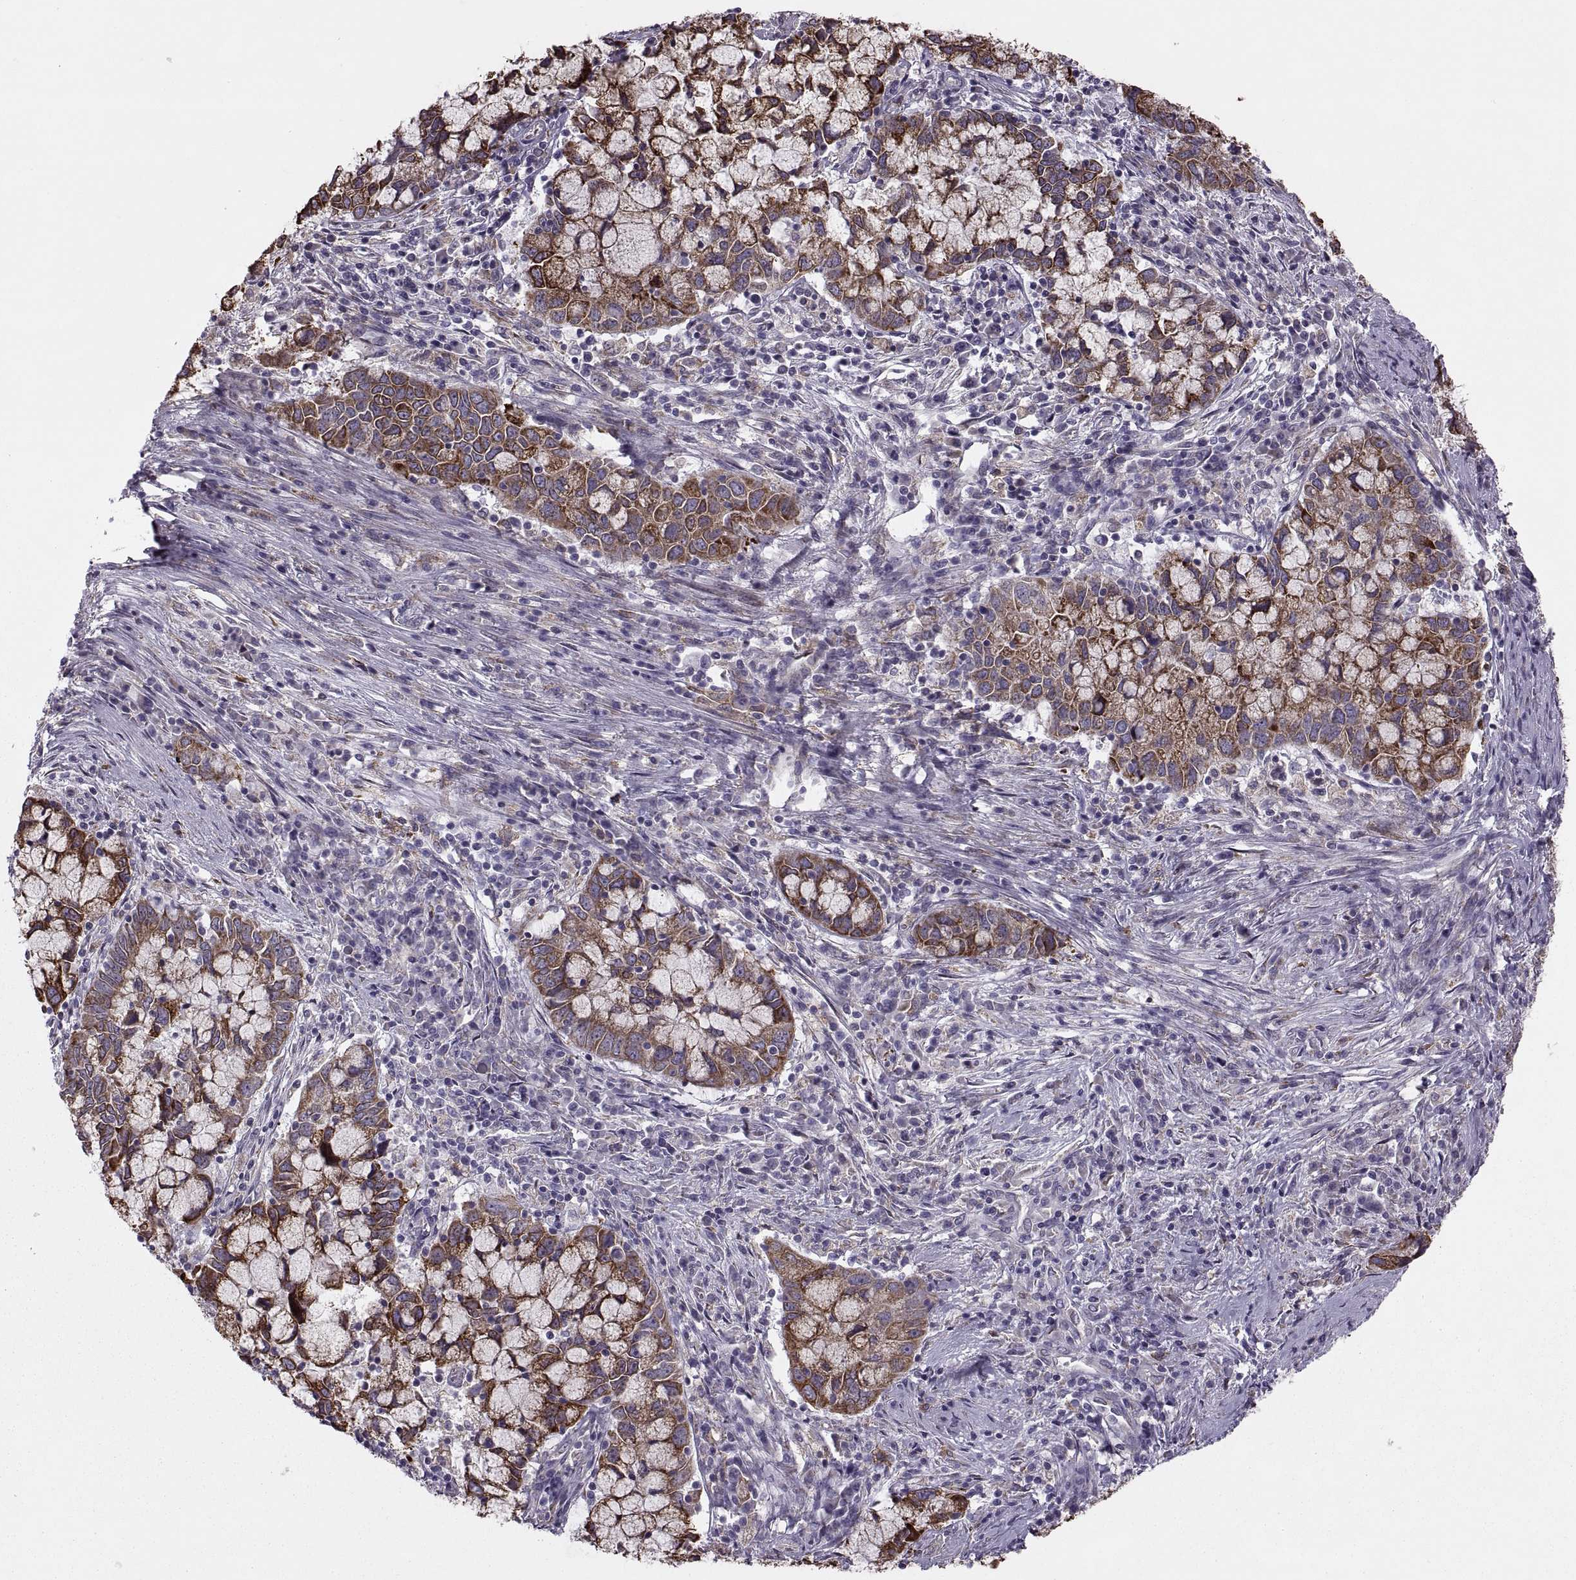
{"staining": {"intensity": "strong", "quantity": ">75%", "location": "cytoplasmic/membranous"}, "tissue": "cervical cancer", "cell_type": "Tumor cells", "image_type": "cancer", "snomed": [{"axis": "morphology", "description": "Adenocarcinoma, NOS"}, {"axis": "topography", "description": "Cervix"}], "caption": "DAB immunohistochemical staining of cervical adenocarcinoma reveals strong cytoplasmic/membranous protein positivity in approximately >75% of tumor cells. (DAB IHC, brown staining for protein, blue staining for nuclei).", "gene": "LETM2", "patient": {"sex": "female", "age": 40}}